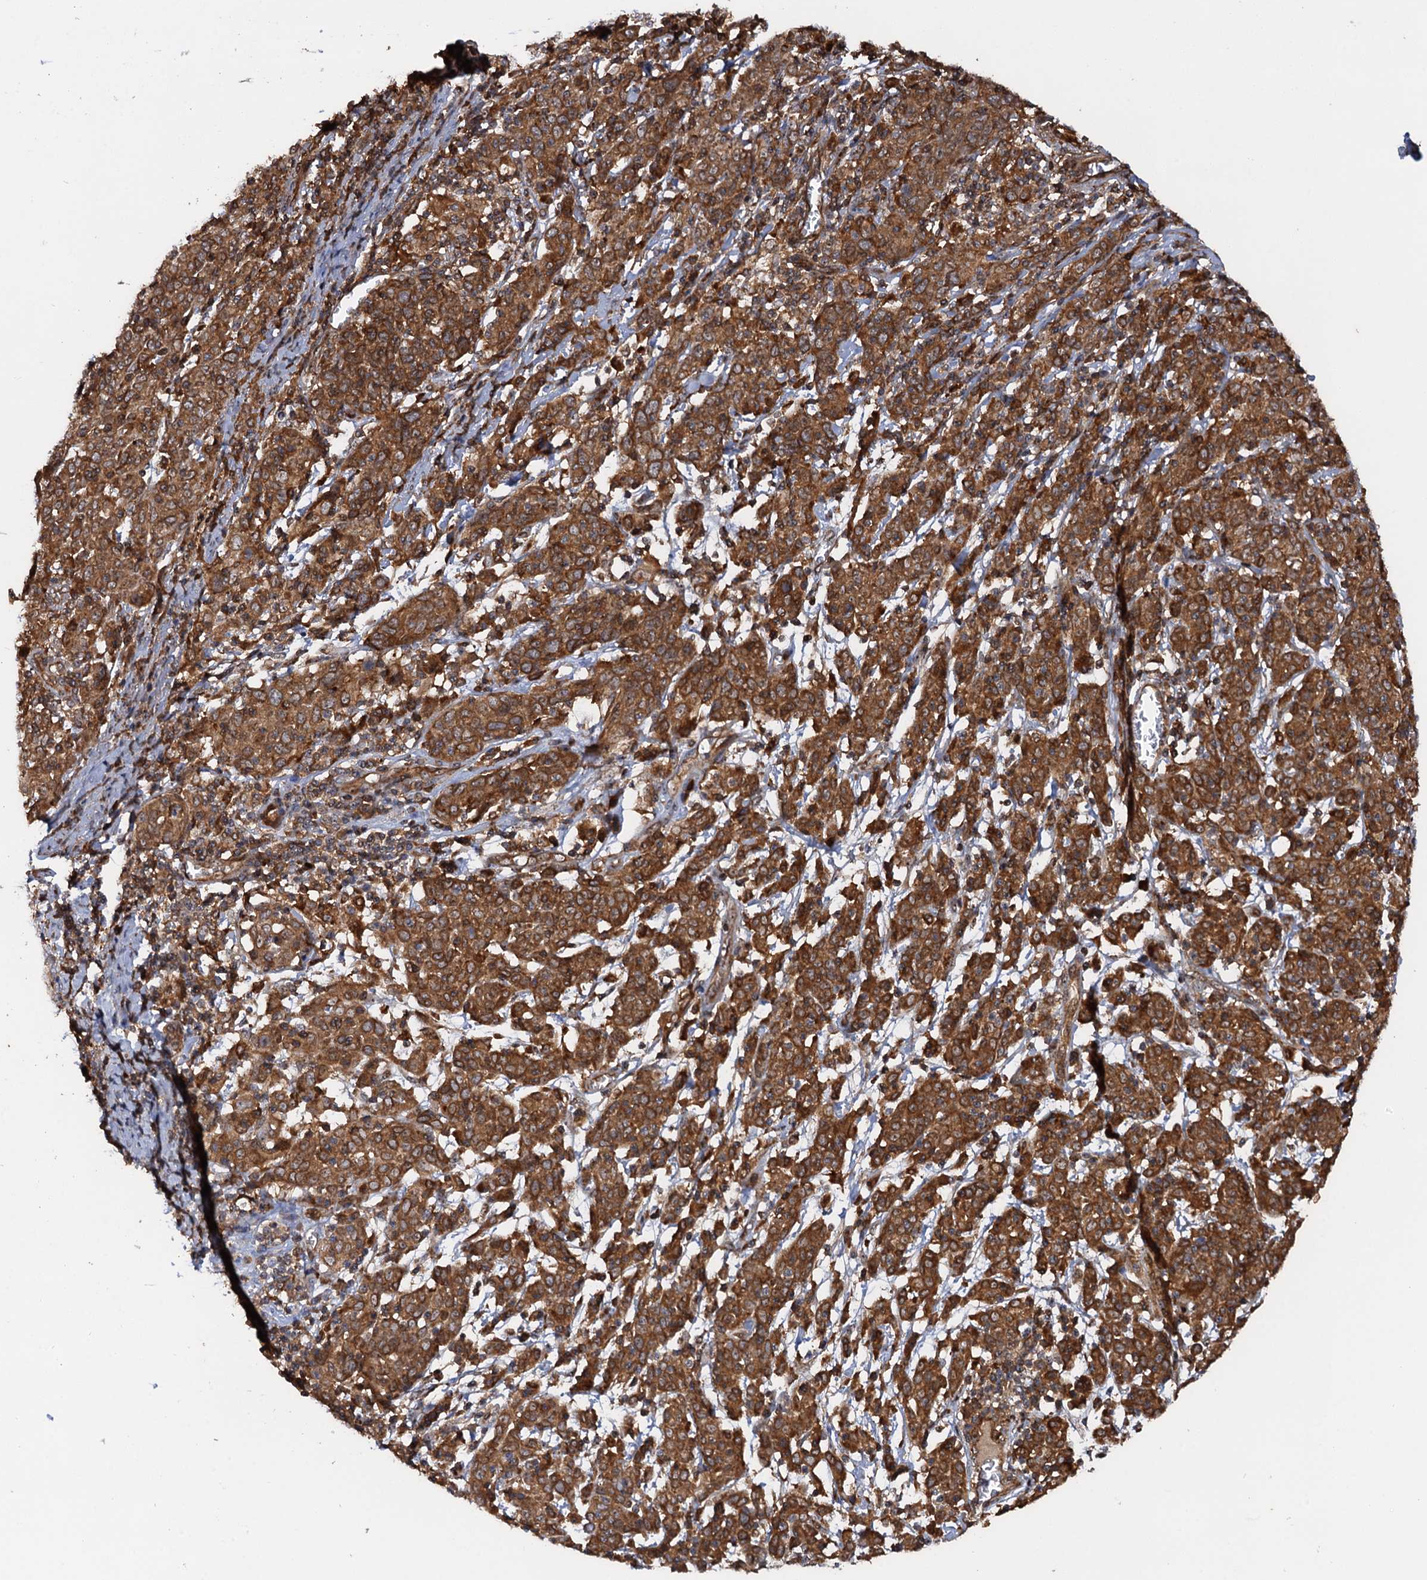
{"staining": {"intensity": "strong", "quantity": ">75%", "location": "cytoplasmic/membranous"}, "tissue": "cervical cancer", "cell_type": "Tumor cells", "image_type": "cancer", "snomed": [{"axis": "morphology", "description": "Squamous cell carcinoma, NOS"}, {"axis": "topography", "description": "Cervix"}], "caption": "A high-resolution micrograph shows IHC staining of cervical cancer (squamous cell carcinoma), which demonstrates strong cytoplasmic/membranous expression in approximately >75% of tumor cells.", "gene": "BORA", "patient": {"sex": "female", "age": 67}}